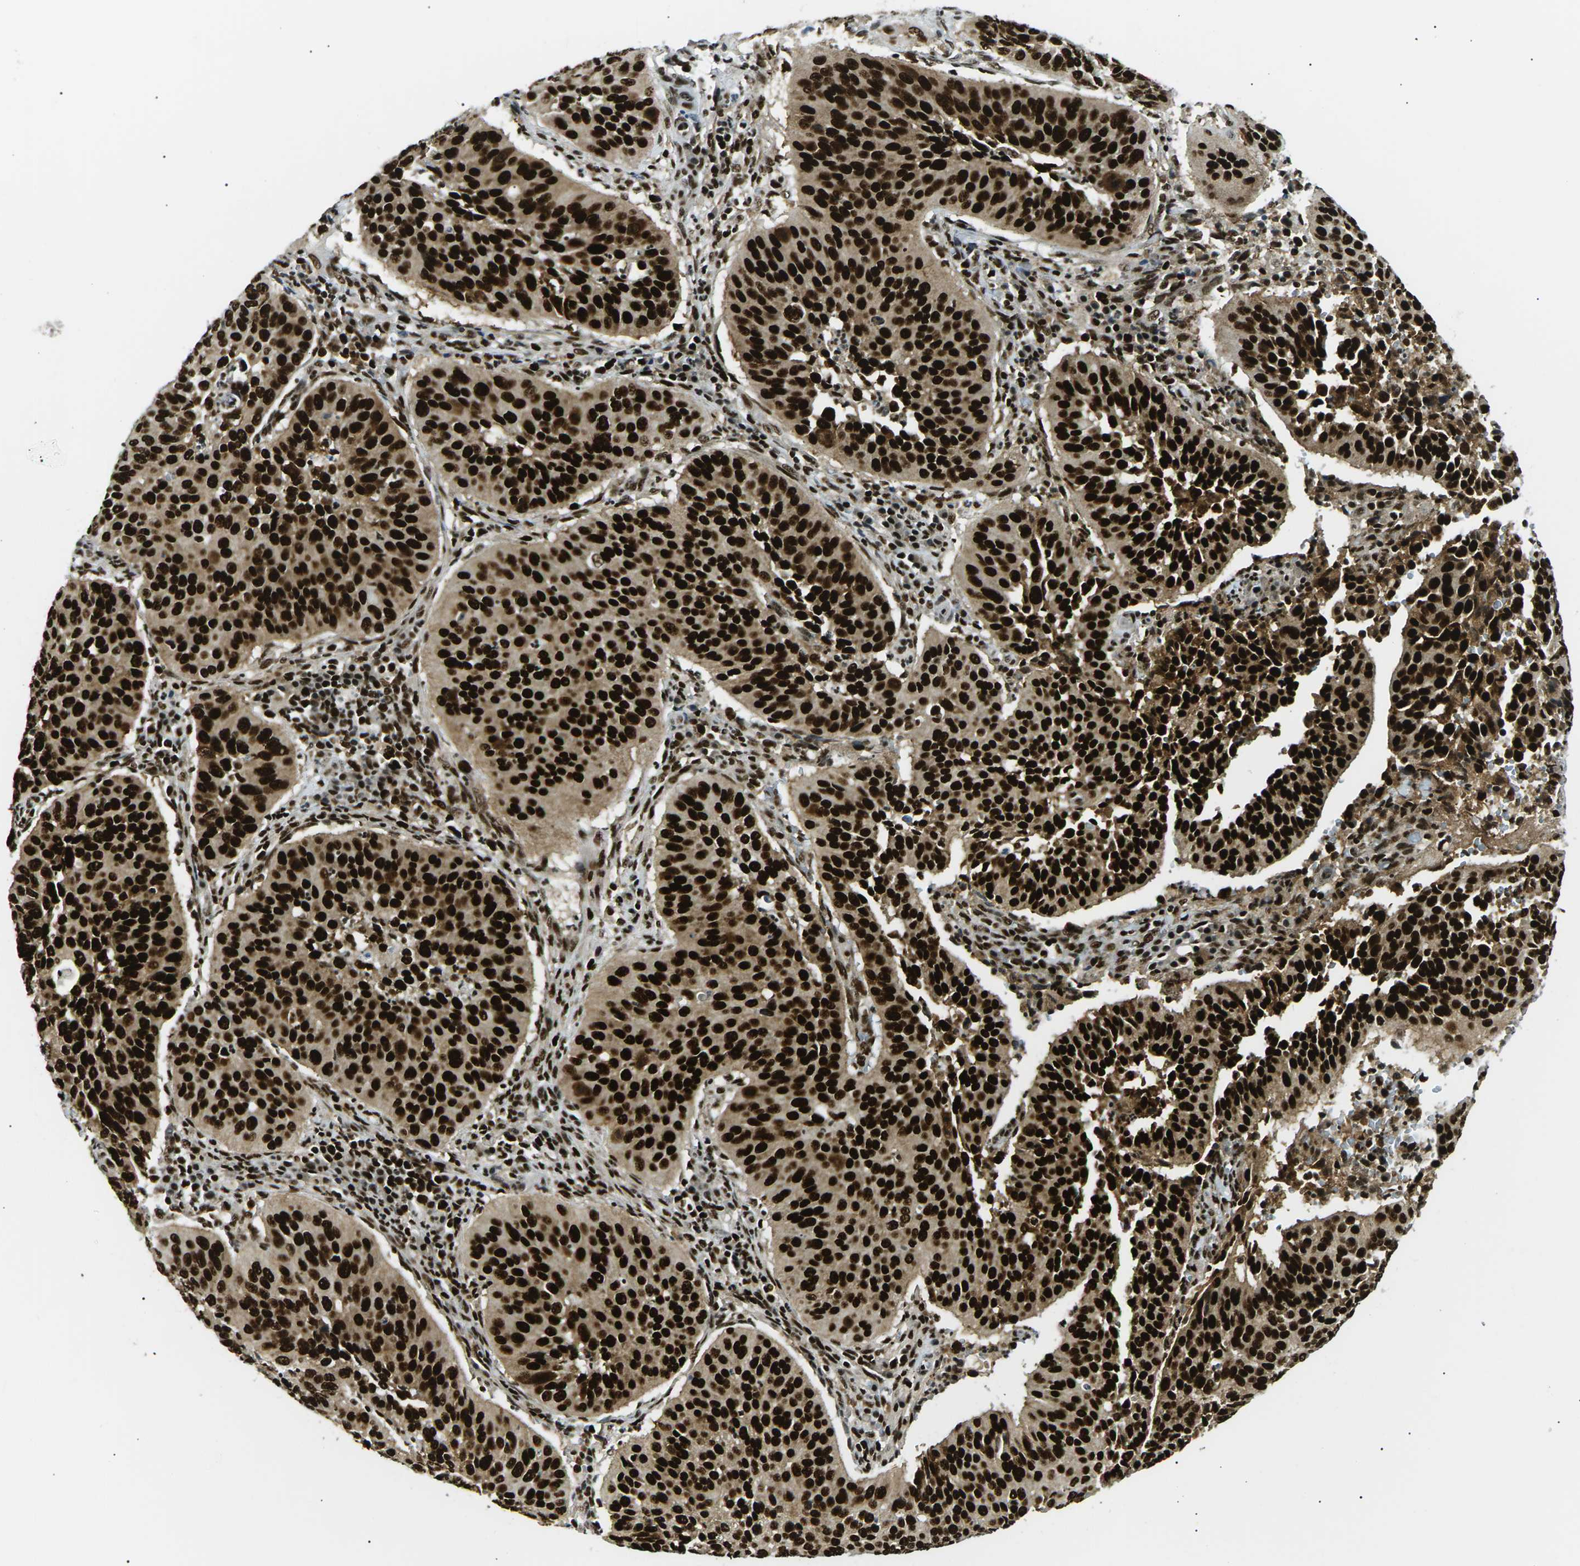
{"staining": {"intensity": "strong", "quantity": ">75%", "location": "cytoplasmic/membranous,nuclear"}, "tissue": "cervical cancer", "cell_type": "Tumor cells", "image_type": "cancer", "snomed": [{"axis": "morphology", "description": "Normal tissue, NOS"}, {"axis": "morphology", "description": "Squamous cell carcinoma, NOS"}, {"axis": "topography", "description": "Cervix"}], "caption": "The micrograph shows staining of cervical squamous cell carcinoma, revealing strong cytoplasmic/membranous and nuclear protein staining (brown color) within tumor cells.", "gene": "RPA2", "patient": {"sex": "female", "age": 39}}